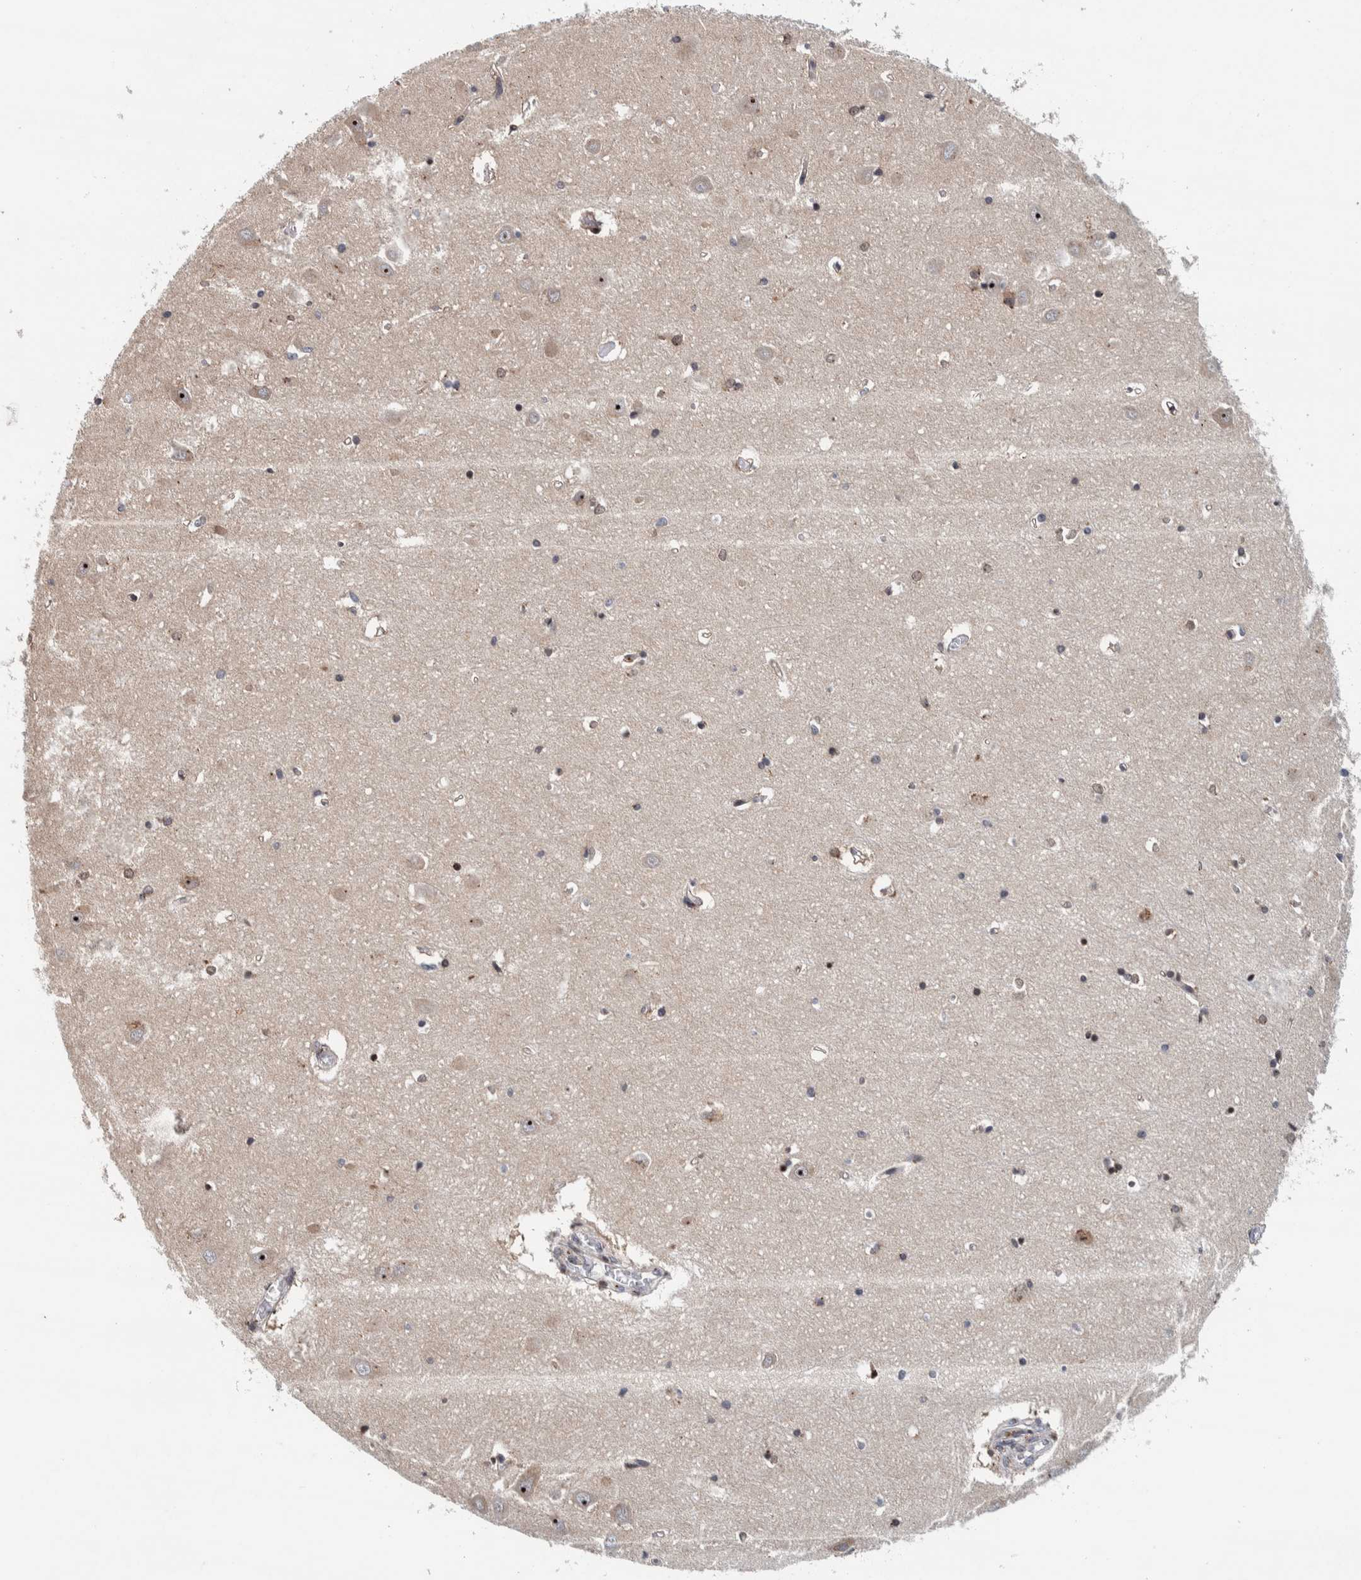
{"staining": {"intensity": "moderate", "quantity": ">75%", "location": "nuclear"}, "tissue": "hippocampus", "cell_type": "Glial cells", "image_type": "normal", "snomed": [{"axis": "morphology", "description": "Normal tissue, NOS"}, {"axis": "topography", "description": "Hippocampus"}], "caption": "Immunohistochemistry photomicrograph of unremarkable human hippocampus stained for a protein (brown), which reveals medium levels of moderate nuclear staining in about >75% of glial cells.", "gene": "CCDC182", "patient": {"sex": "male", "age": 70}}